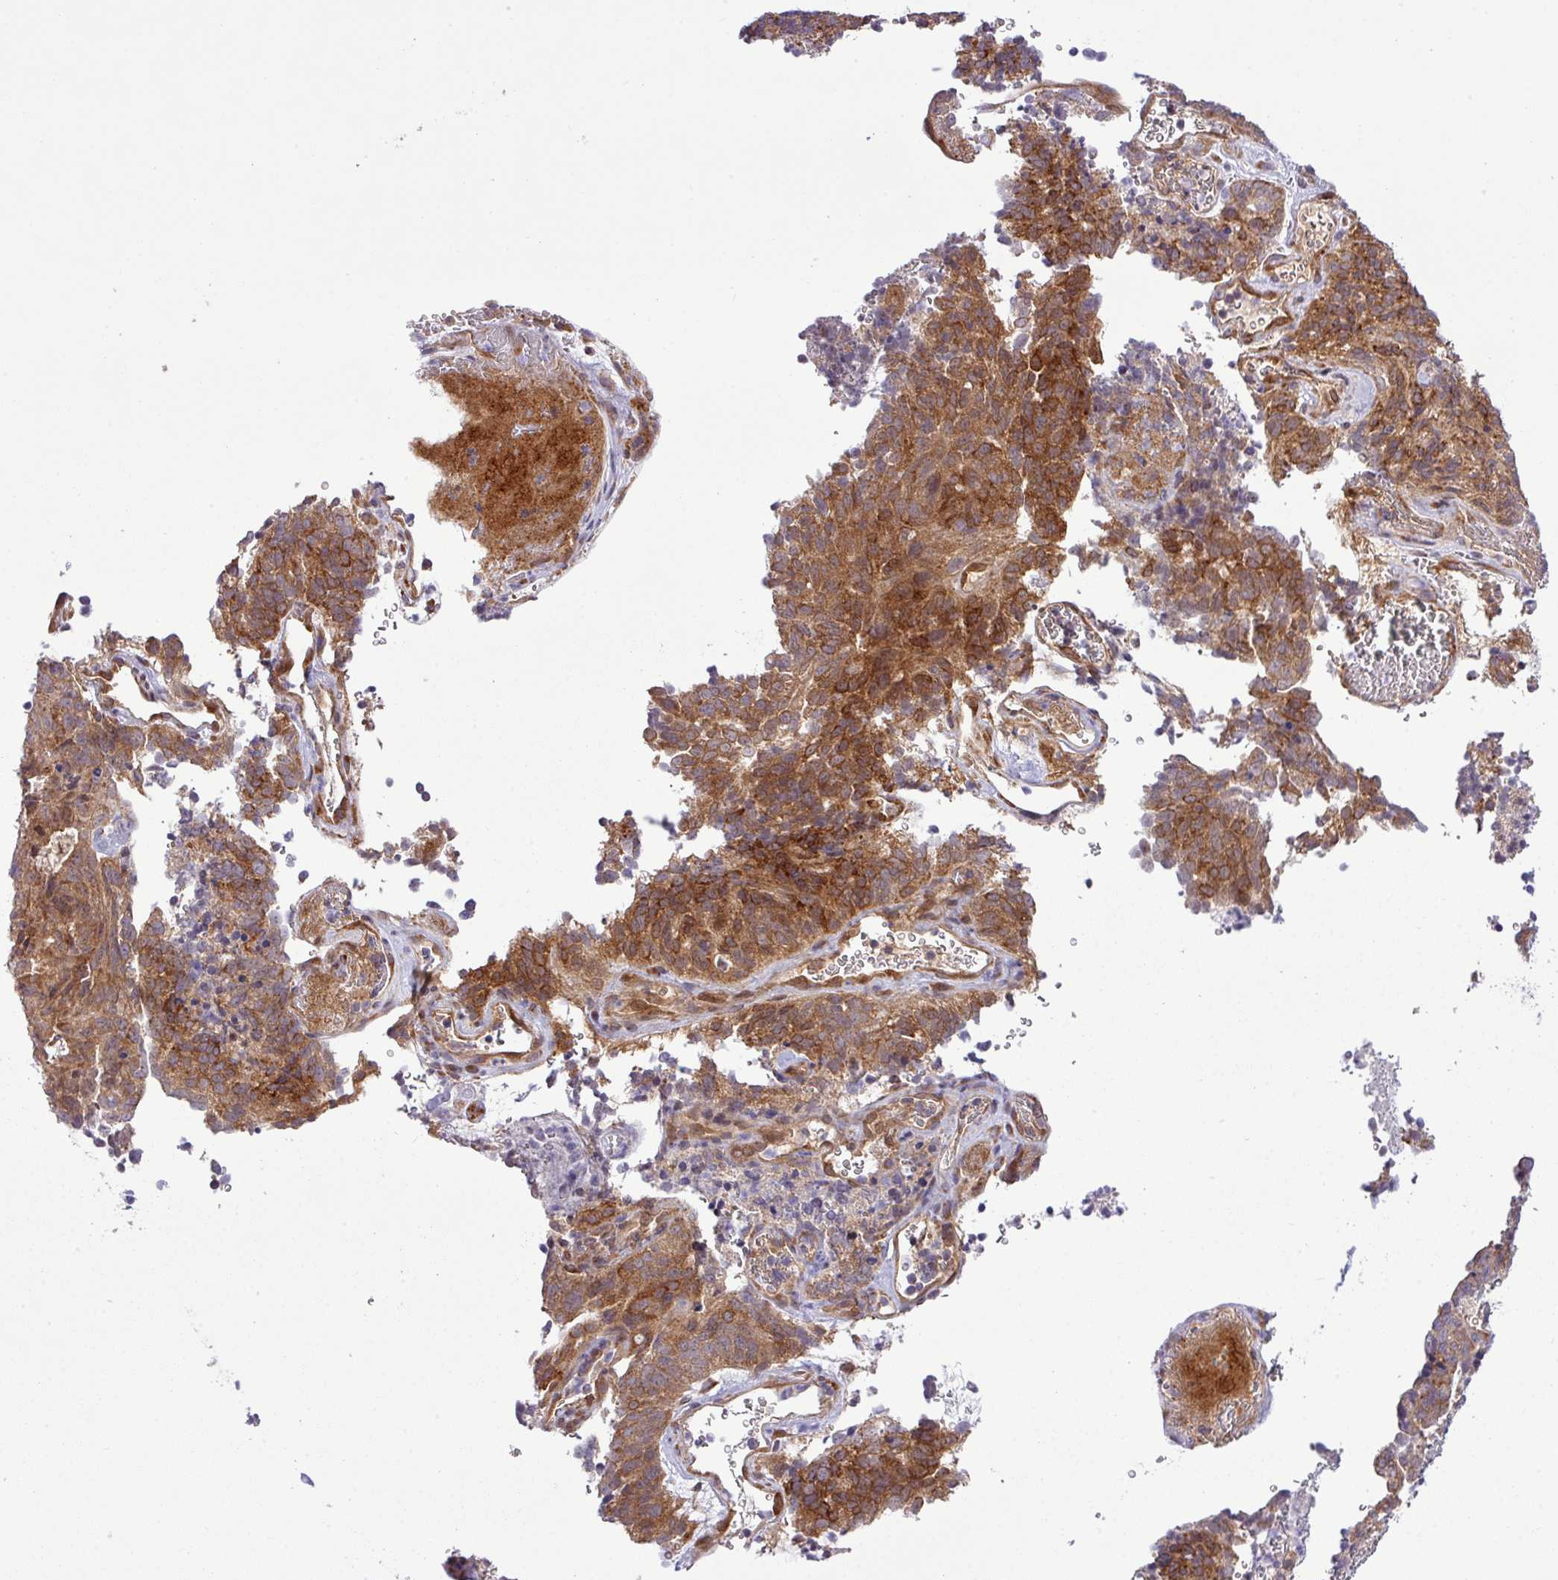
{"staining": {"intensity": "strong", "quantity": ">75%", "location": "cytoplasmic/membranous"}, "tissue": "cervical cancer", "cell_type": "Tumor cells", "image_type": "cancer", "snomed": [{"axis": "morphology", "description": "Adenocarcinoma, NOS"}, {"axis": "topography", "description": "Cervix"}], "caption": "Cervical adenocarcinoma tissue demonstrates strong cytoplasmic/membranous expression in approximately >75% of tumor cells, visualized by immunohistochemistry. (DAB IHC, brown staining for protein, blue staining for nuclei).", "gene": "FAM222B", "patient": {"sex": "female", "age": 38}}